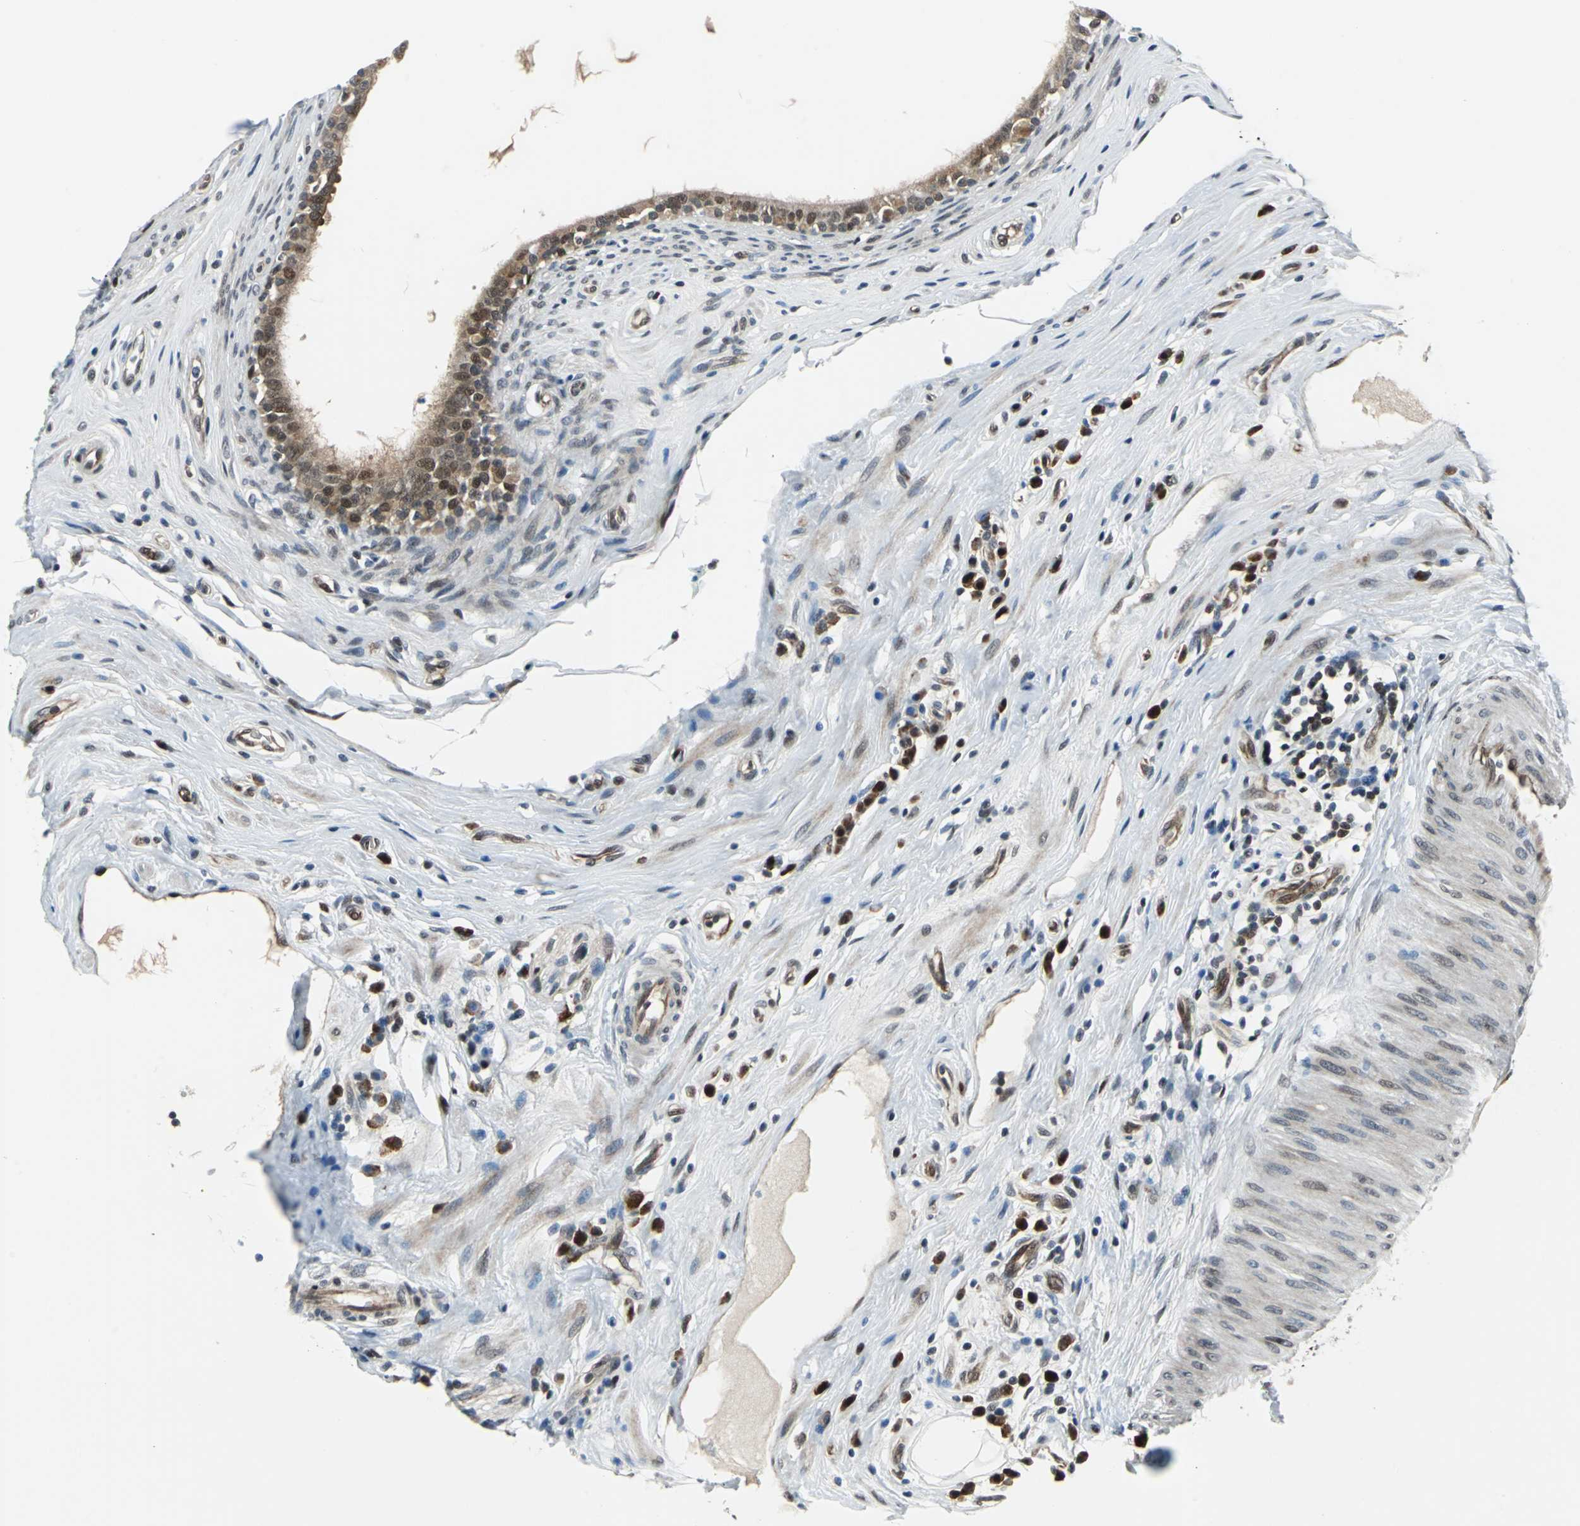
{"staining": {"intensity": "moderate", "quantity": ">75%", "location": "cytoplasmic/membranous,nuclear"}, "tissue": "epididymis", "cell_type": "Glandular cells", "image_type": "normal", "snomed": [{"axis": "morphology", "description": "Normal tissue, NOS"}, {"axis": "morphology", "description": "Inflammation, NOS"}, {"axis": "topography", "description": "Epididymis"}], "caption": "Glandular cells show moderate cytoplasmic/membranous,nuclear expression in about >75% of cells in benign epididymis.", "gene": "POLR3K", "patient": {"sex": "male", "age": 84}}